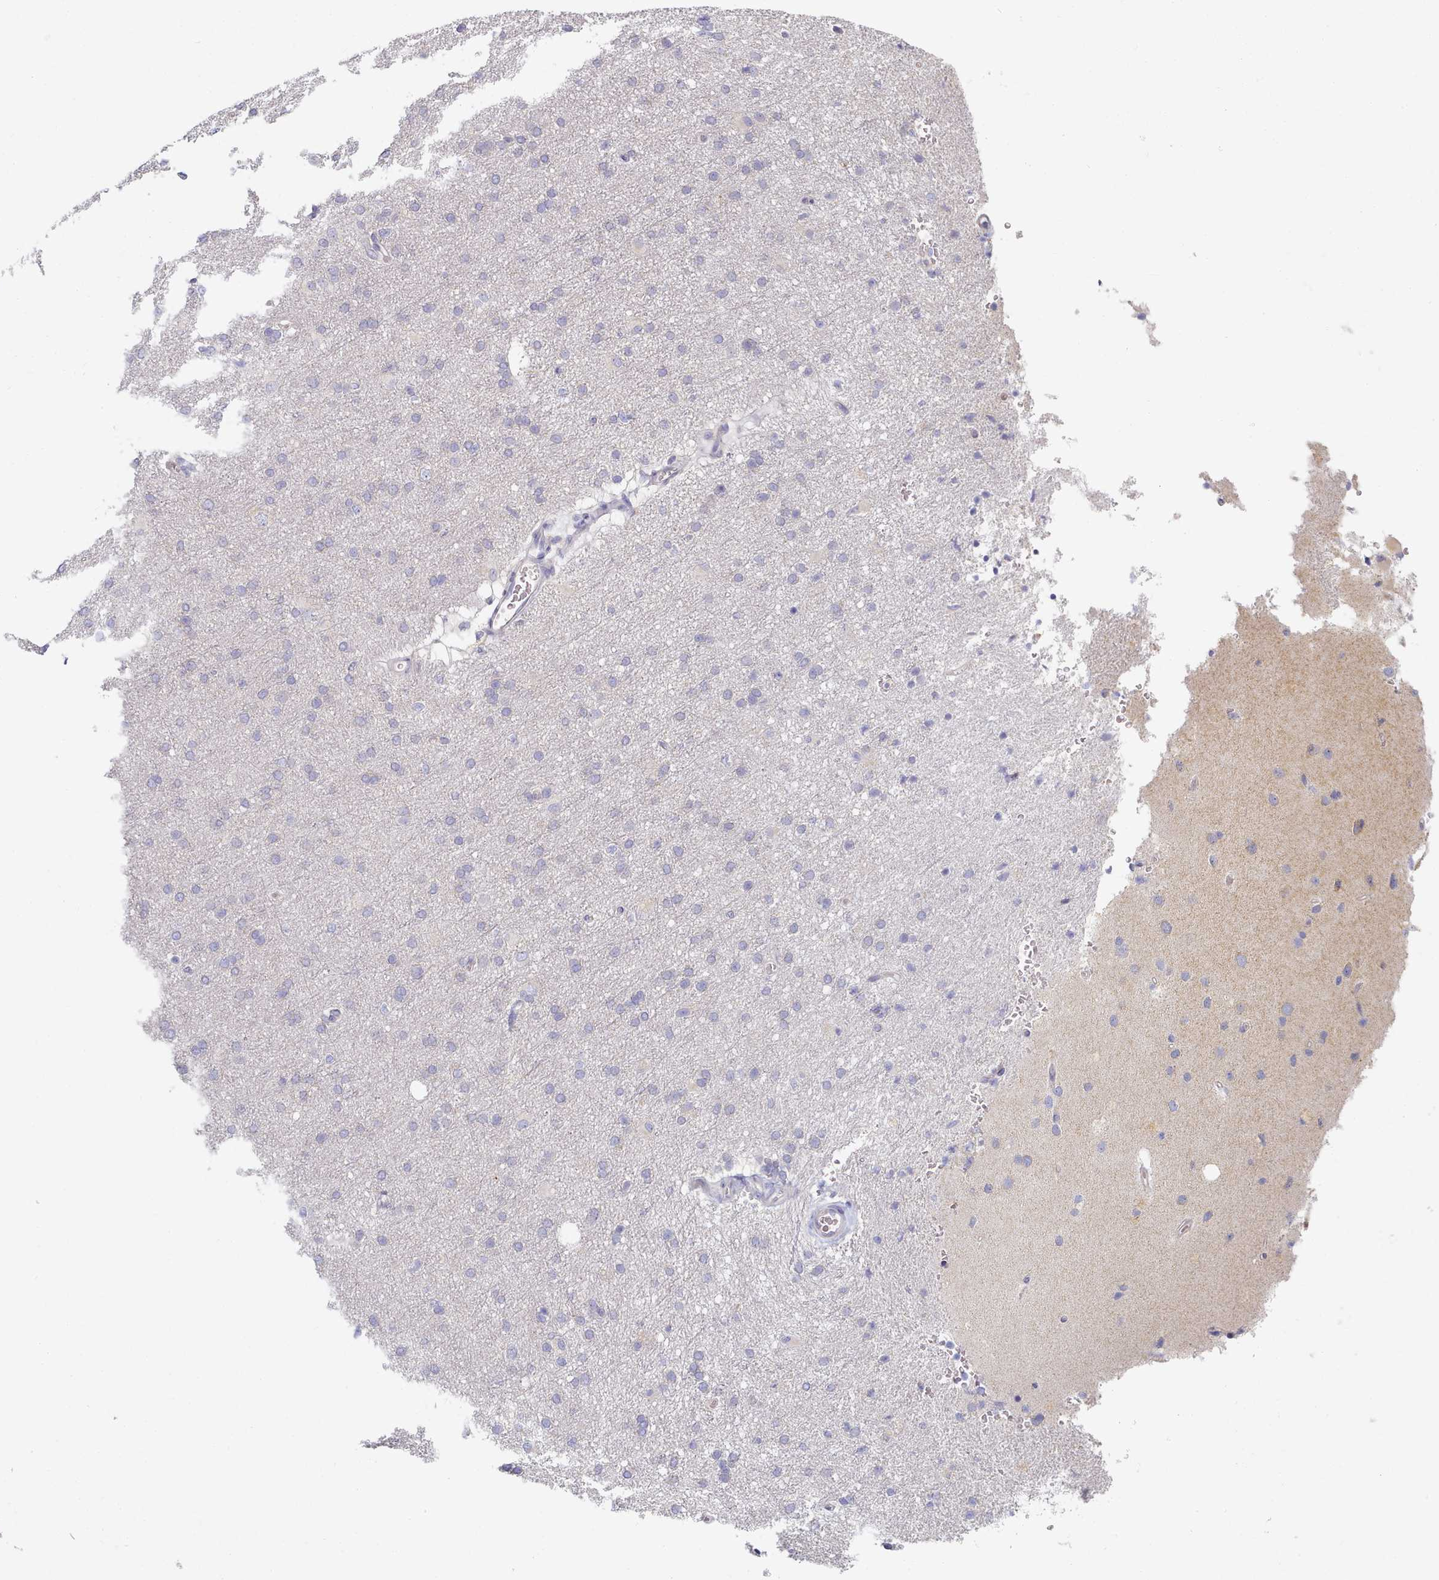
{"staining": {"intensity": "negative", "quantity": "none", "location": "none"}, "tissue": "cerebral cortex", "cell_type": "Endothelial cells", "image_type": "normal", "snomed": [{"axis": "morphology", "description": "Normal tissue, NOS"}, {"axis": "topography", "description": "Cerebral cortex"}], "caption": "The histopathology image exhibits no staining of endothelial cells in unremarkable cerebral cortex. (DAB (3,3'-diaminobenzidine) immunohistochemistry with hematoxylin counter stain).", "gene": "TYW1B", "patient": {"sex": "male", "age": 62}}